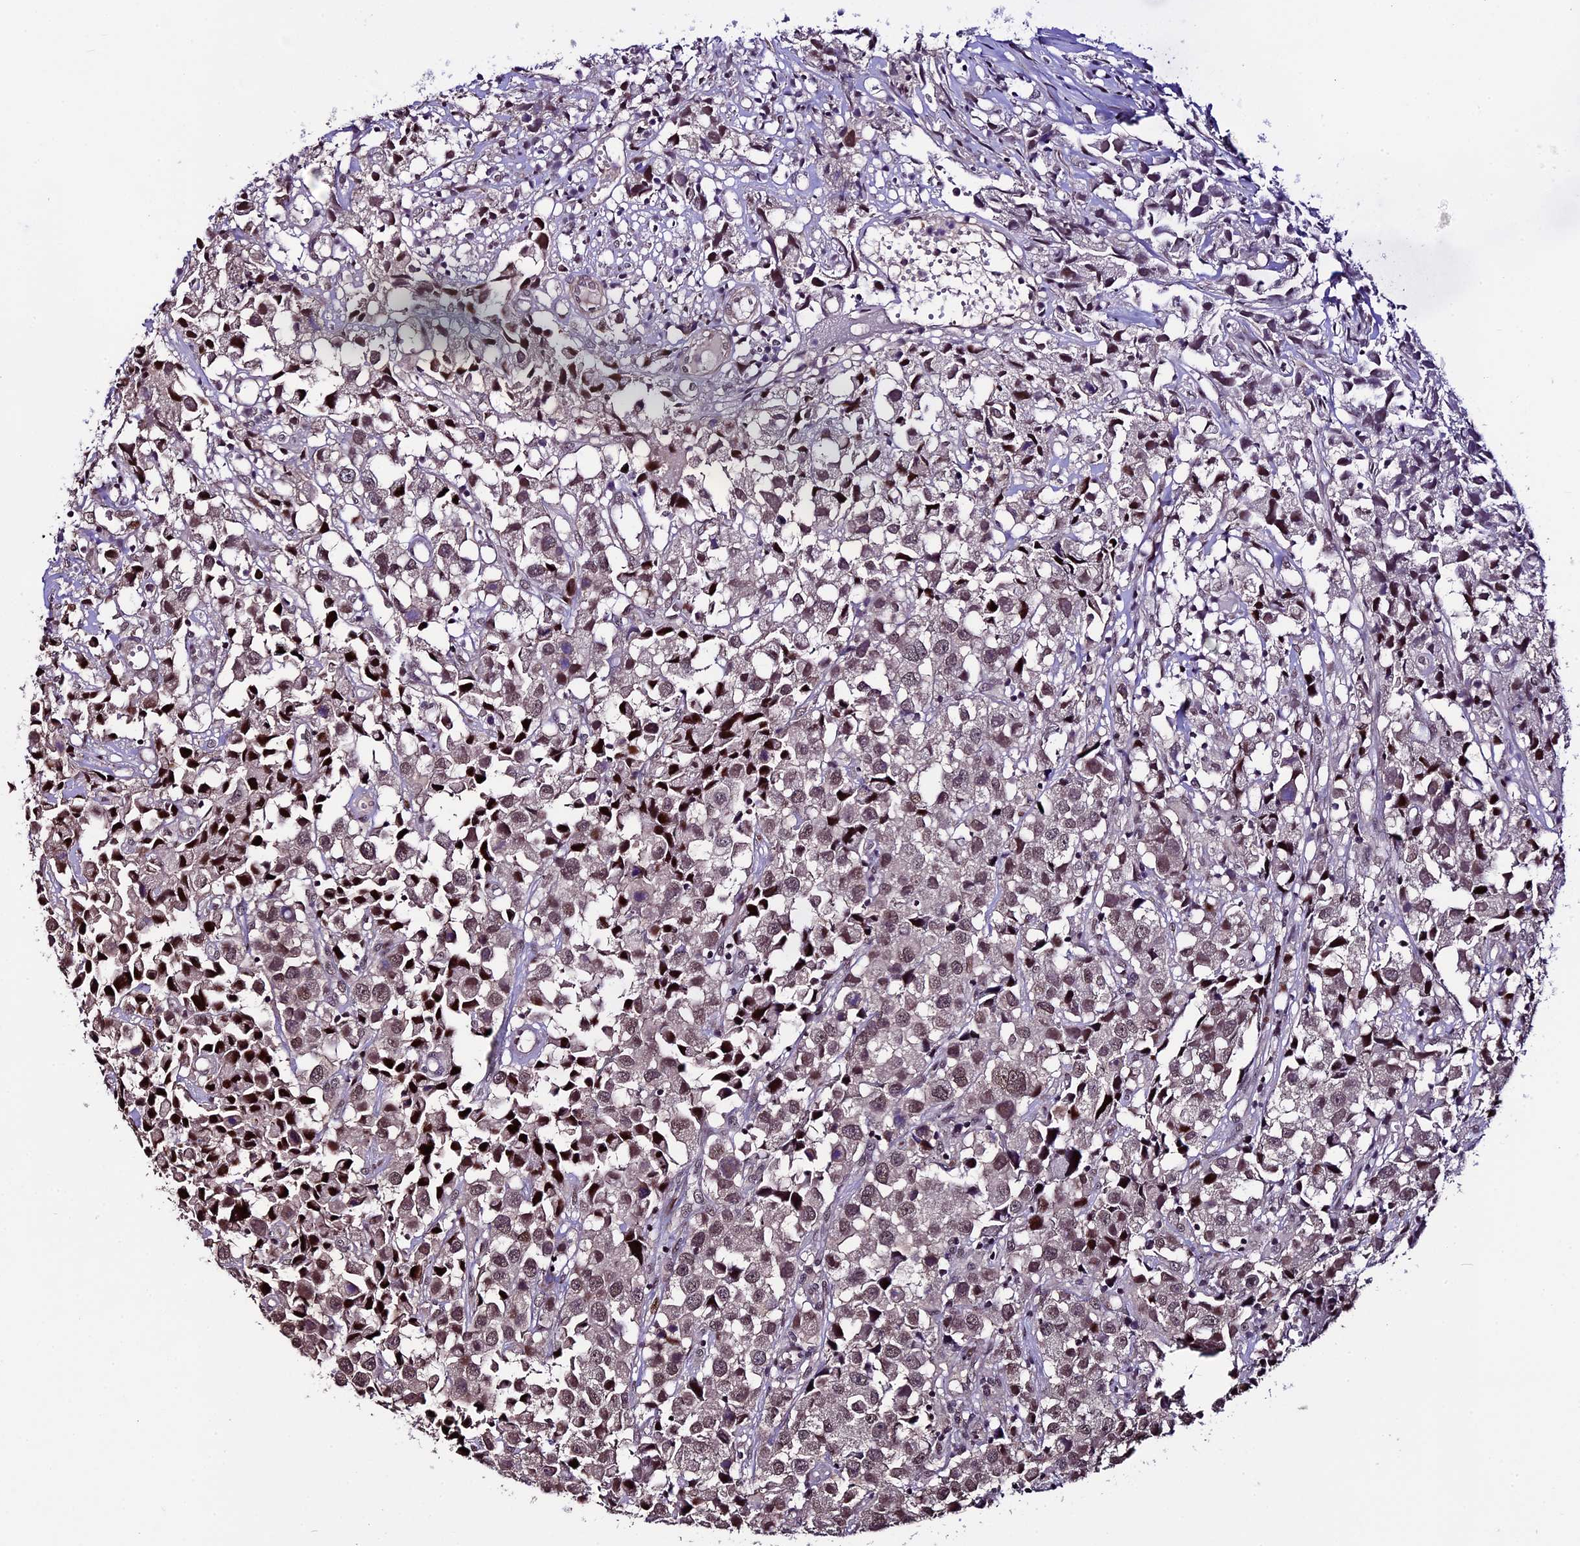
{"staining": {"intensity": "weak", "quantity": ">75%", "location": "nuclear"}, "tissue": "urothelial cancer", "cell_type": "Tumor cells", "image_type": "cancer", "snomed": [{"axis": "morphology", "description": "Urothelial carcinoma, High grade"}, {"axis": "topography", "description": "Urinary bladder"}], "caption": "Immunohistochemistry of urothelial carcinoma (high-grade) displays low levels of weak nuclear expression in about >75% of tumor cells.", "gene": "TCP11L2", "patient": {"sex": "female", "age": 75}}